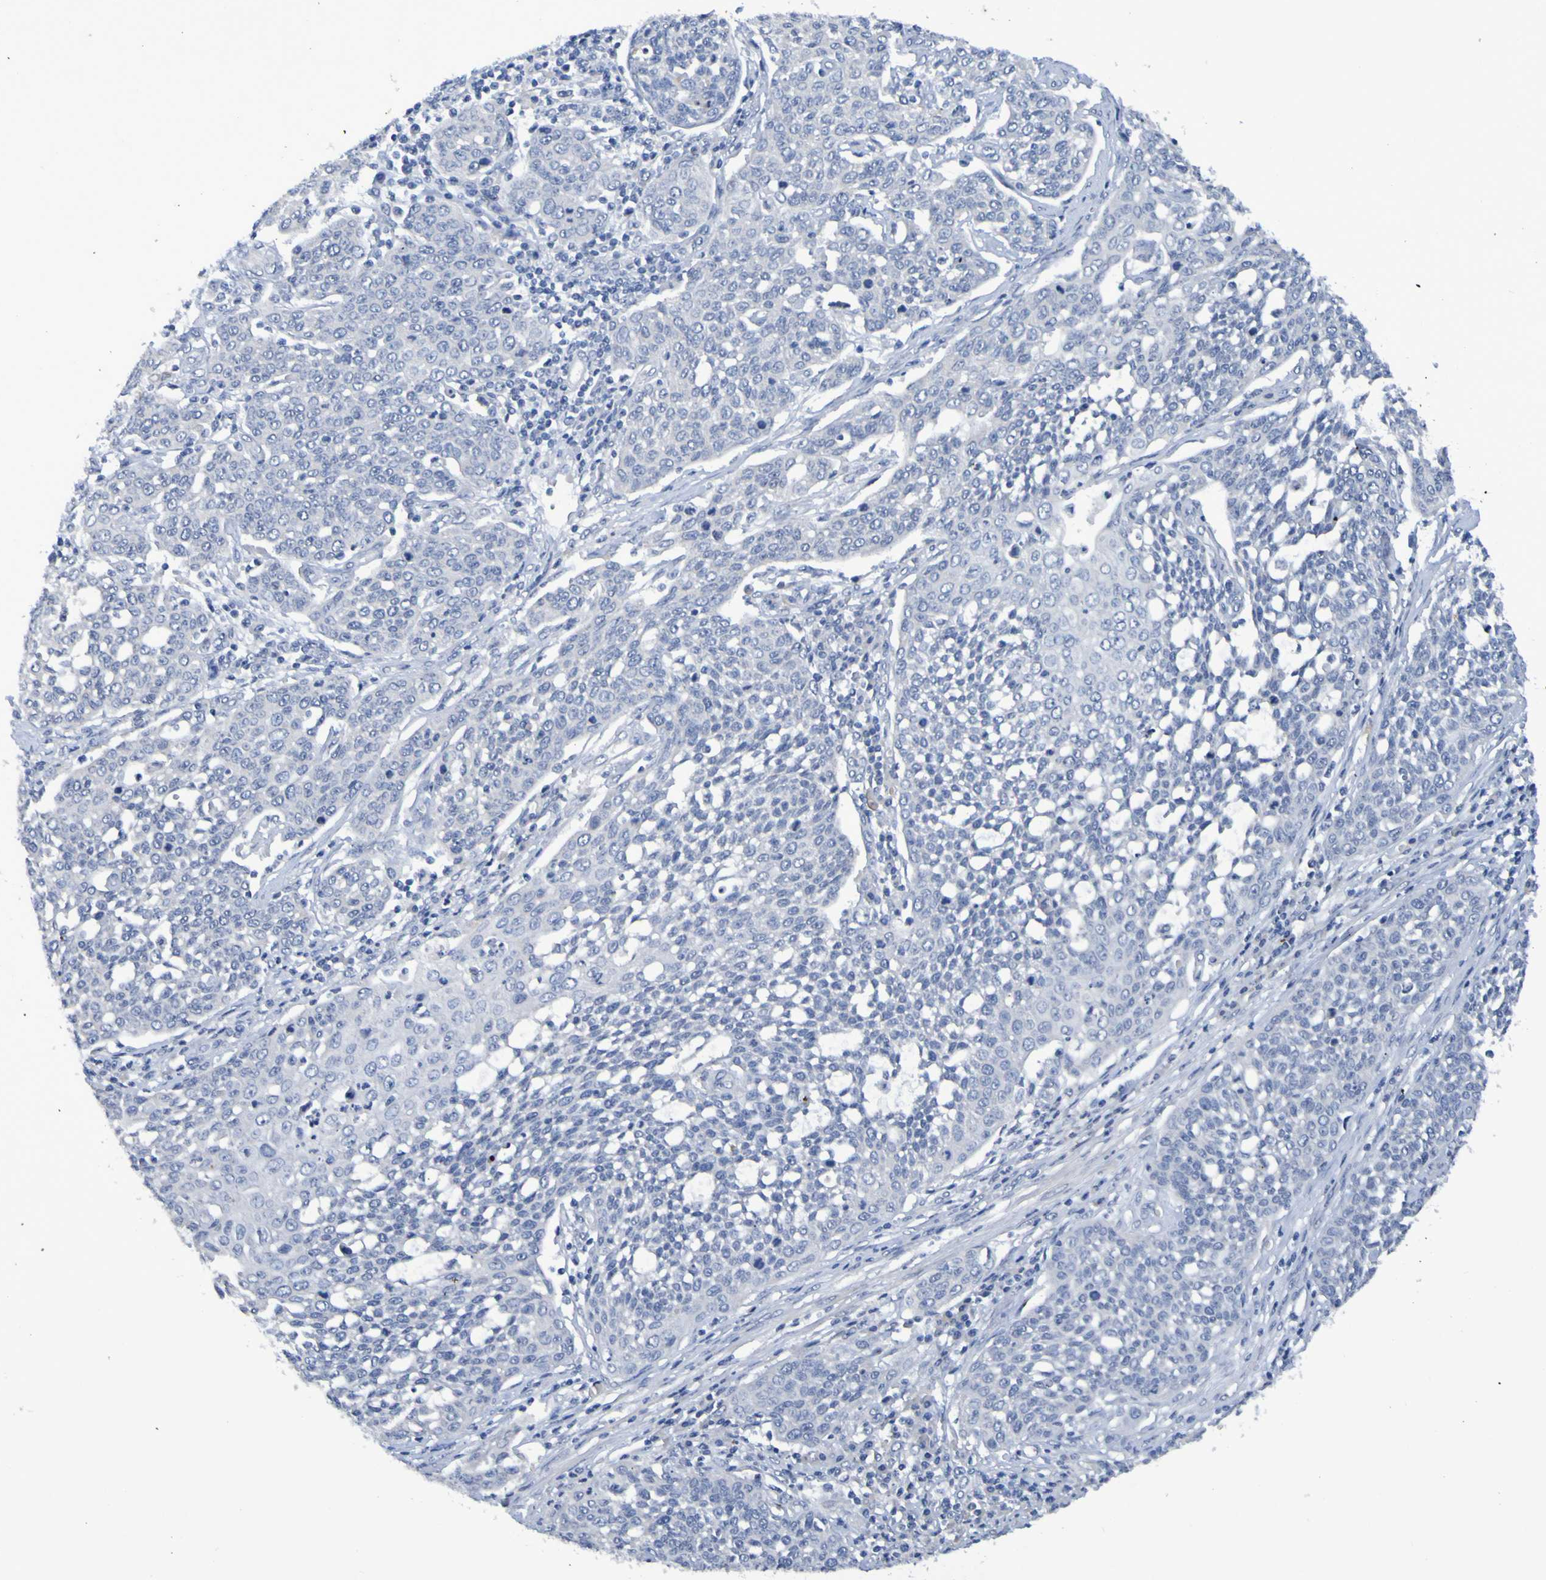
{"staining": {"intensity": "negative", "quantity": "none", "location": "none"}, "tissue": "cervical cancer", "cell_type": "Tumor cells", "image_type": "cancer", "snomed": [{"axis": "morphology", "description": "Squamous cell carcinoma, NOS"}, {"axis": "topography", "description": "Cervix"}], "caption": "Immunohistochemistry micrograph of cervical cancer (squamous cell carcinoma) stained for a protein (brown), which exhibits no staining in tumor cells.", "gene": "VMA21", "patient": {"sex": "female", "age": 34}}